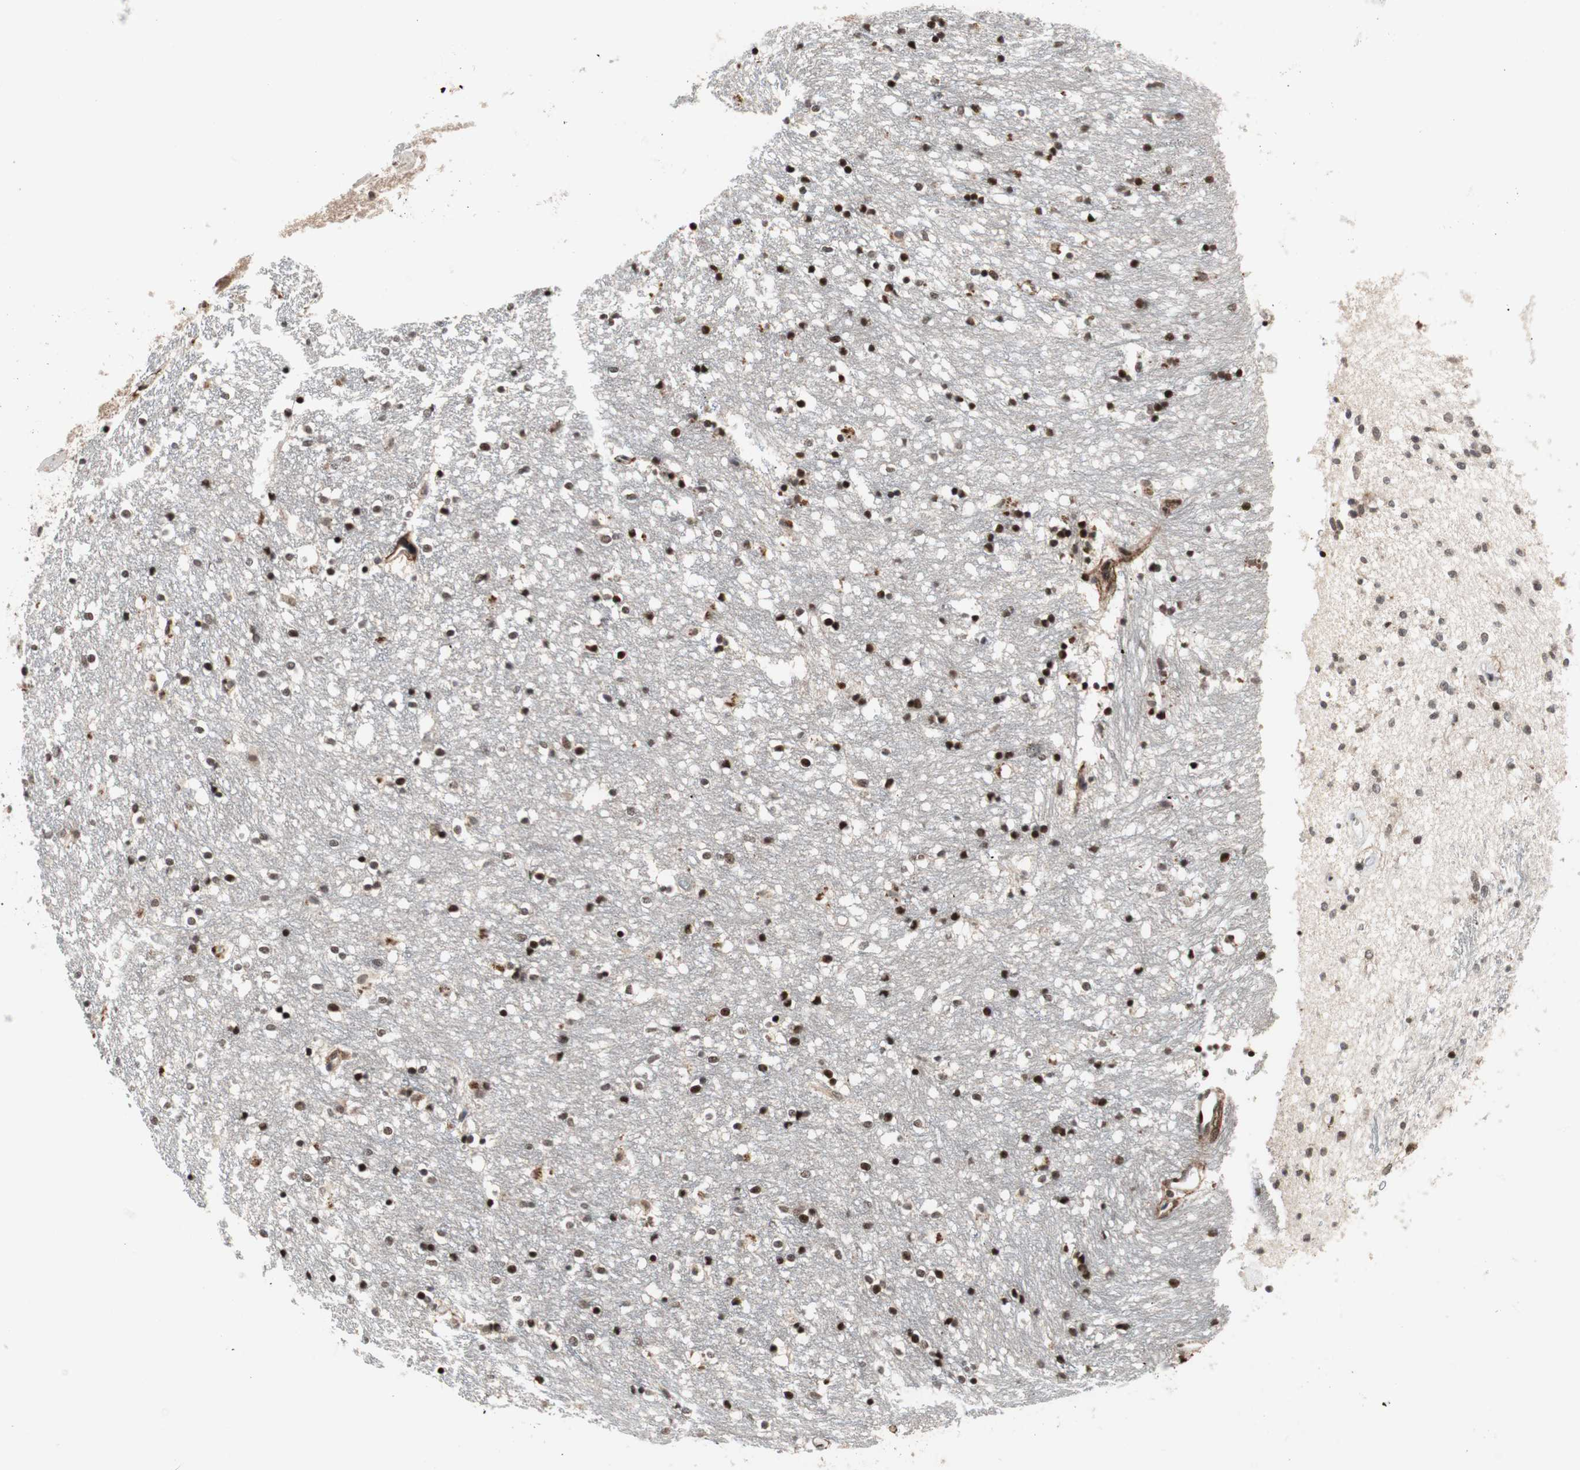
{"staining": {"intensity": "strong", "quantity": ">75%", "location": "nuclear"}, "tissue": "caudate", "cell_type": "Glial cells", "image_type": "normal", "snomed": [{"axis": "morphology", "description": "Normal tissue, NOS"}, {"axis": "topography", "description": "Lateral ventricle wall"}], "caption": "The histopathology image reveals immunohistochemical staining of benign caudate. There is strong nuclear positivity is seen in approximately >75% of glial cells.", "gene": "TCF12", "patient": {"sex": "female", "age": 54}}